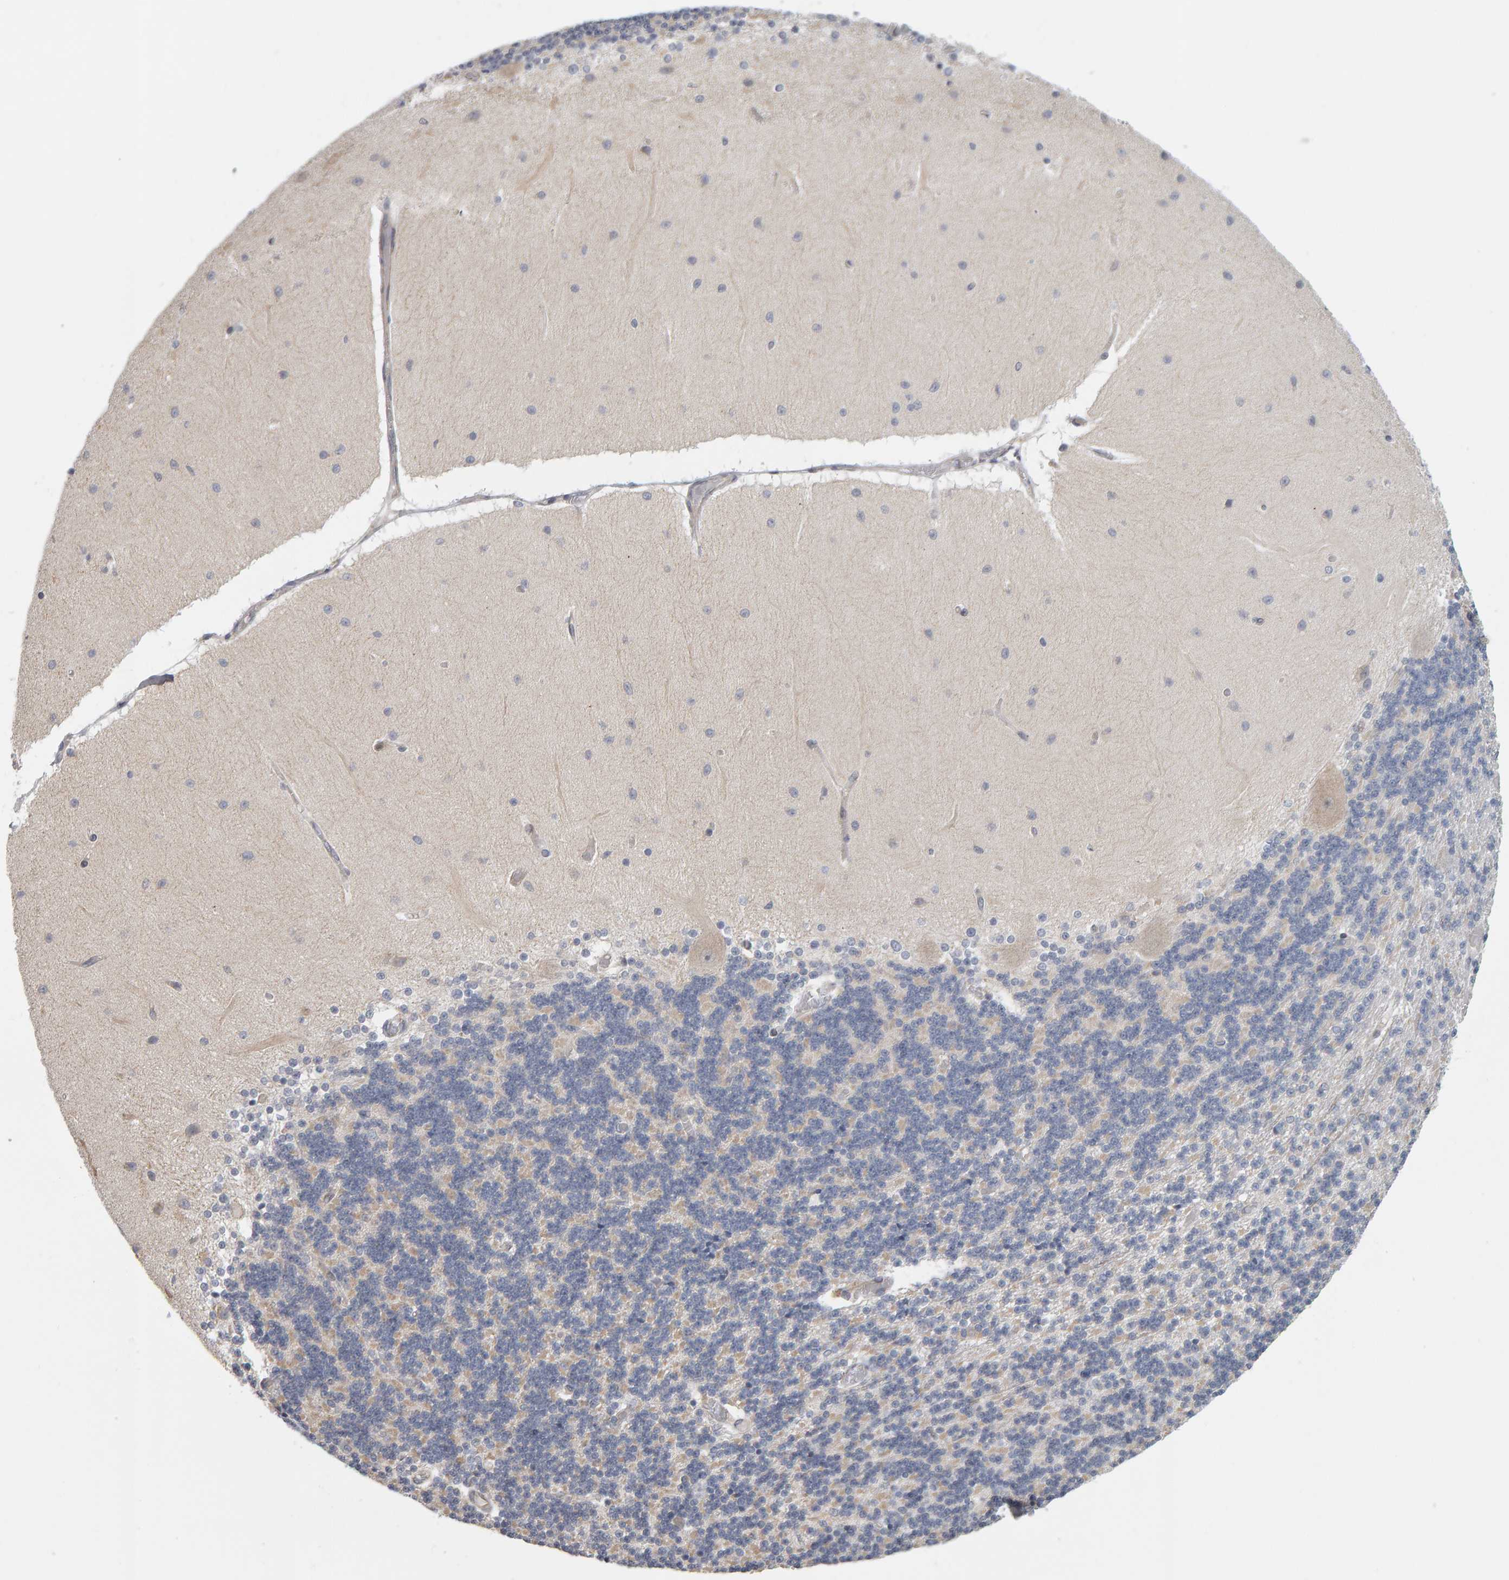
{"staining": {"intensity": "weak", "quantity": "<25%", "location": "cytoplasmic/membranous"}, "tissue": "cerebellum", "cell_type": "Cells in granular layer", "image_type": "normal", "snomed": [{"axis": "morphology", "description": "Normal tissue, NOS"}, {"axis": "topography", "description": "Cerebellum"}], "caption": "This is an immunohistochemistry image of unremarkable cerebellum. There is no staining in cells in granular layer.", "gene": "MSRA", "patient": {"sex": "female", "age": 54}}